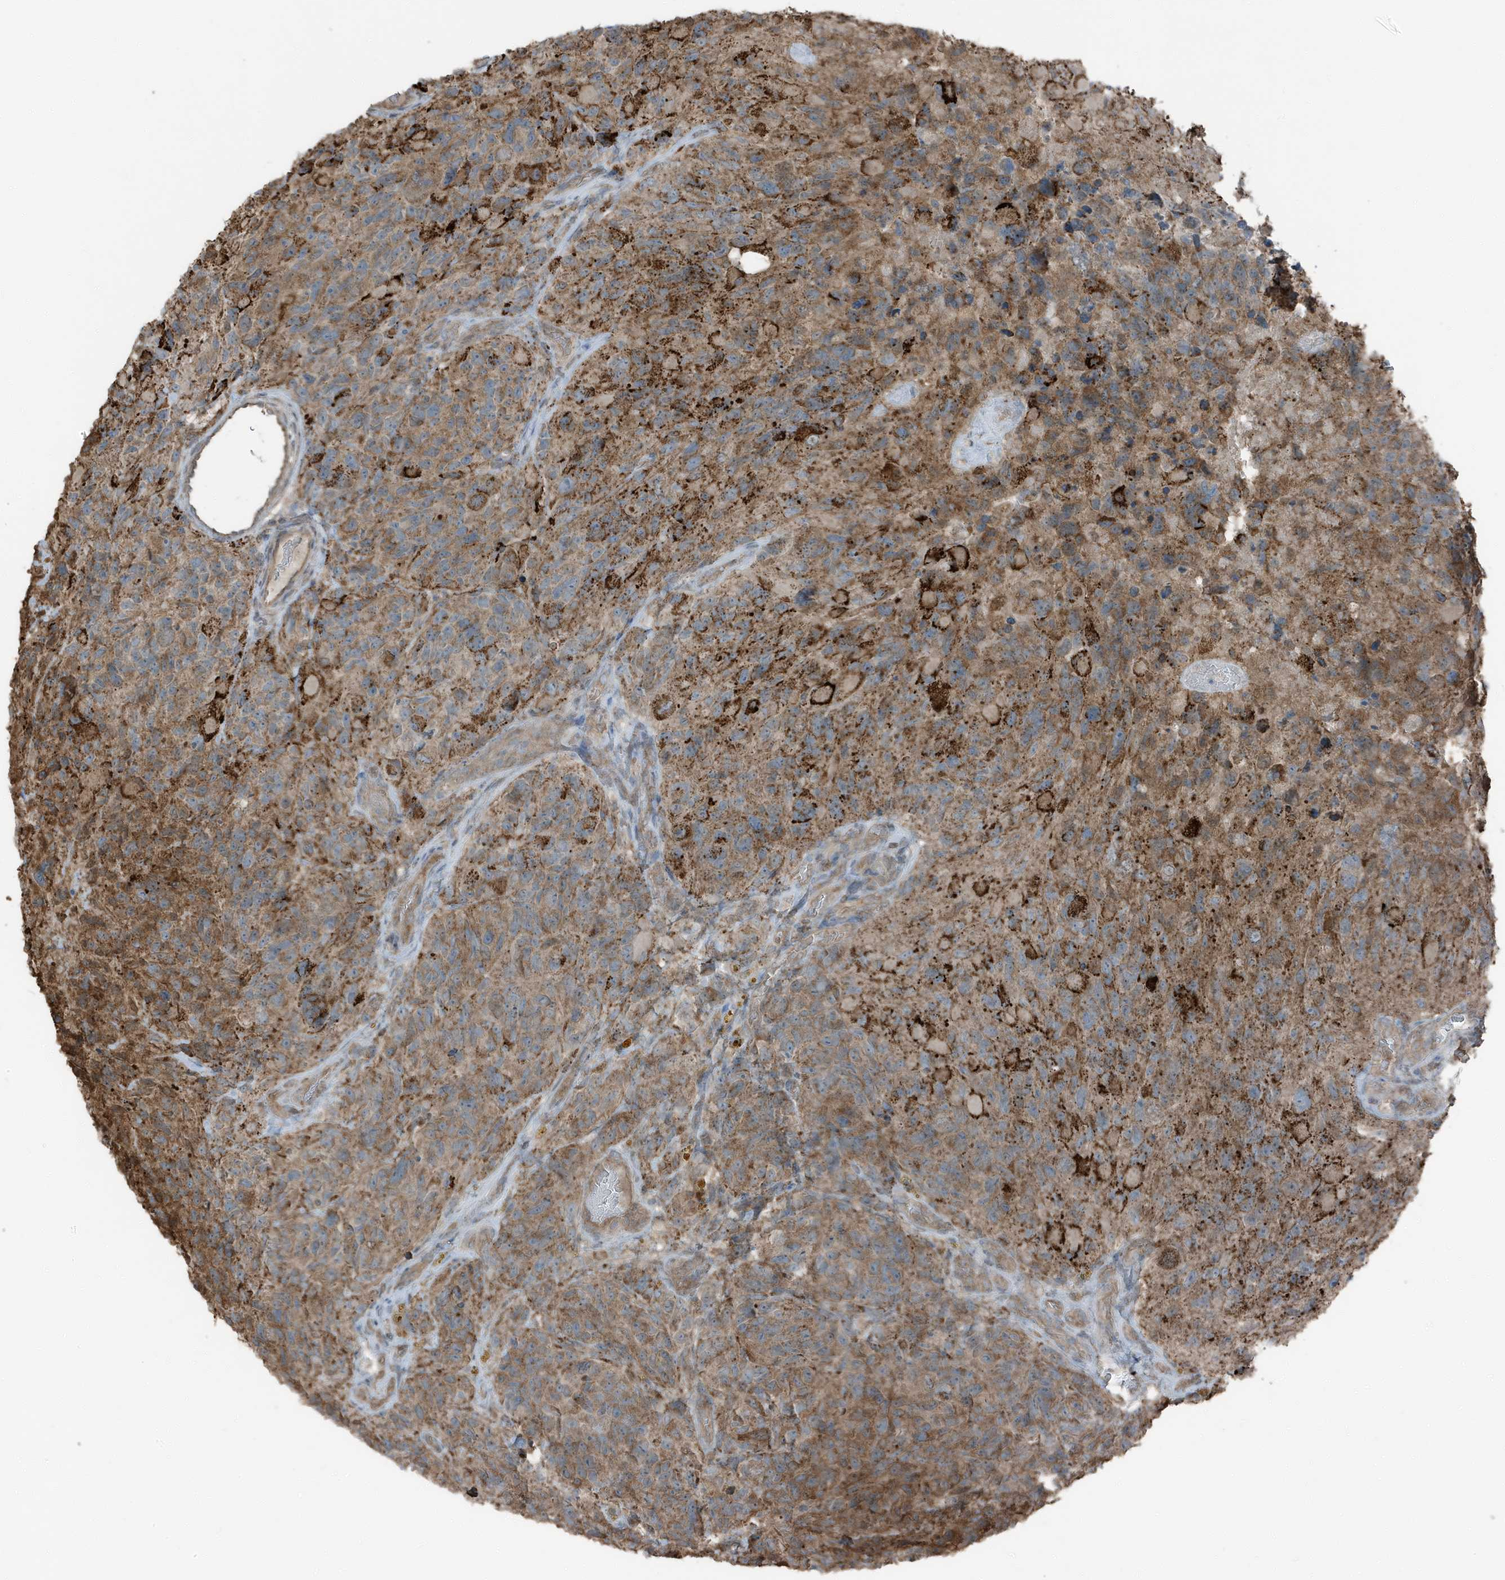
{"staining": {"intensity": "moderate", "quantity": ">75%", "location": "cytoplasmic/membranous"}, "tissue": "glioma", "cell_type": "Tumor cells", "image_type": "cancer", "snomed": [{"axis": "morphology", "description": "Glioma, malignant, High grade"}, {"axis": "topography", "description": "Brain"}], "caption": "Malignant glioma (high-grade) stained with a brown dye demonstrates moderate cytoplasmic/membranous positive positivity in about >75% of tumor cells.", "gene": "AZI2", "patient": {"sex": "male", "age": 69}}